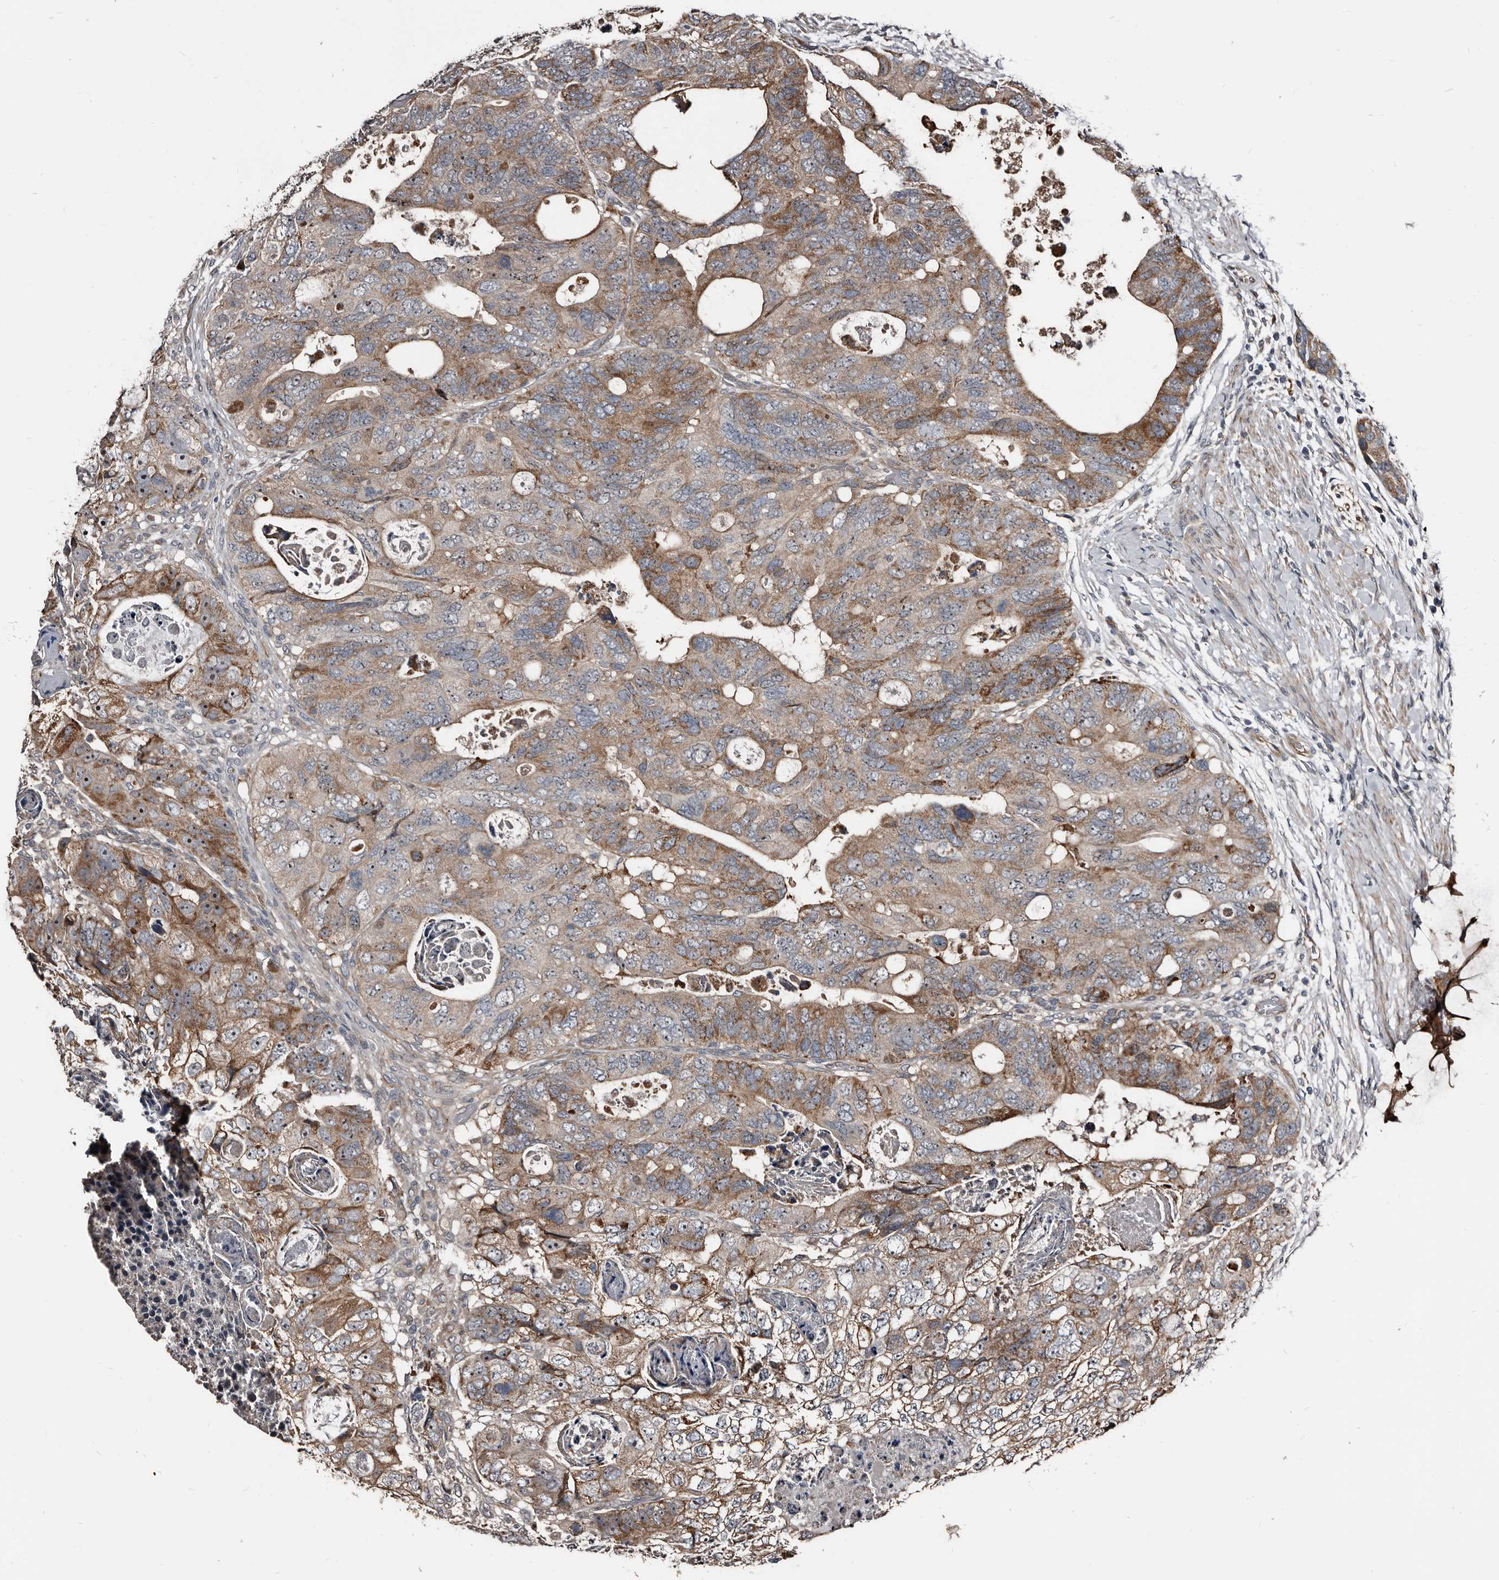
{"staining": {"intensity": "moderate", "quantity": "25%-75%", "location": "cytoplasmic/membranous"}, "tissue": "colorectal cancer", "cell_type": "Tumor cells", "image_type": "cancer", "snomed": [{"axis": "morphology", "description": "Adenocarcinoma, NOS"}, {"axis": "topography", "description": "Rectum"}], "caption": "This micrograph displays colorectal adenocarcinoma stained with IHC to label a protein in brown. The cytoplasmic/membranous of tumor cells show moderate positivity for the protein. Nuclei are counter-stained blue.", "gene": "DHPS", "patient": {"sex": "male", "age": 59}}